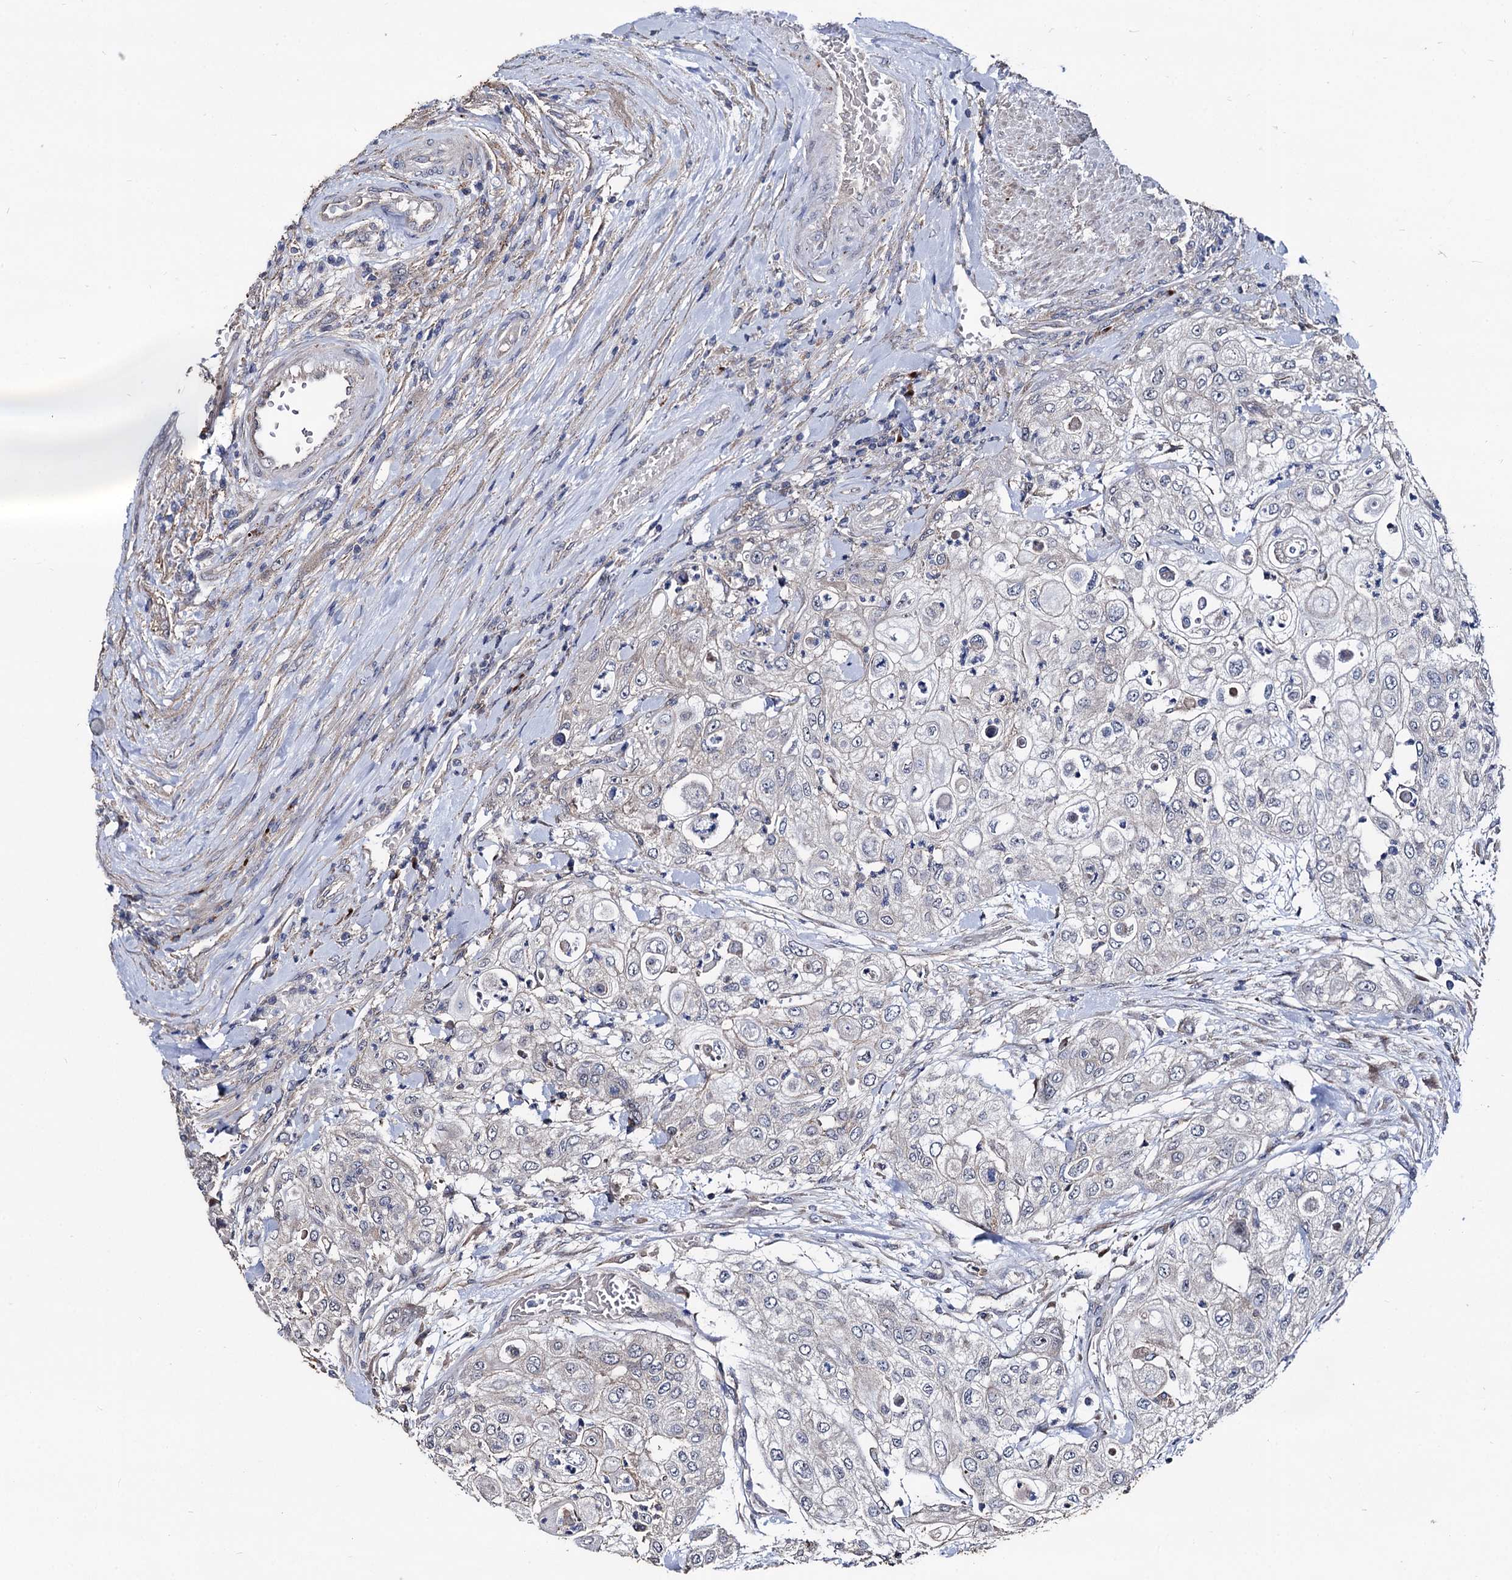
{"staining": {"intensity": "negative", "quantity": "none", "location": "none"}, "tissue": "urothelial cancer", "cell_type": "Tumor cells", "image_type": "cancer", "snomed": [{"axis": "morphology", "description": "Urothelial carcinoma, High grade"}, {"axis": "topography", "description": "Urinary bladder"}], "caption": "This is an IHC histopathology image of urothelial cancer. There is no positivity in tumor cells.", "gene": "SMAGP", "patient": {"sex": "female", "age": 79}}